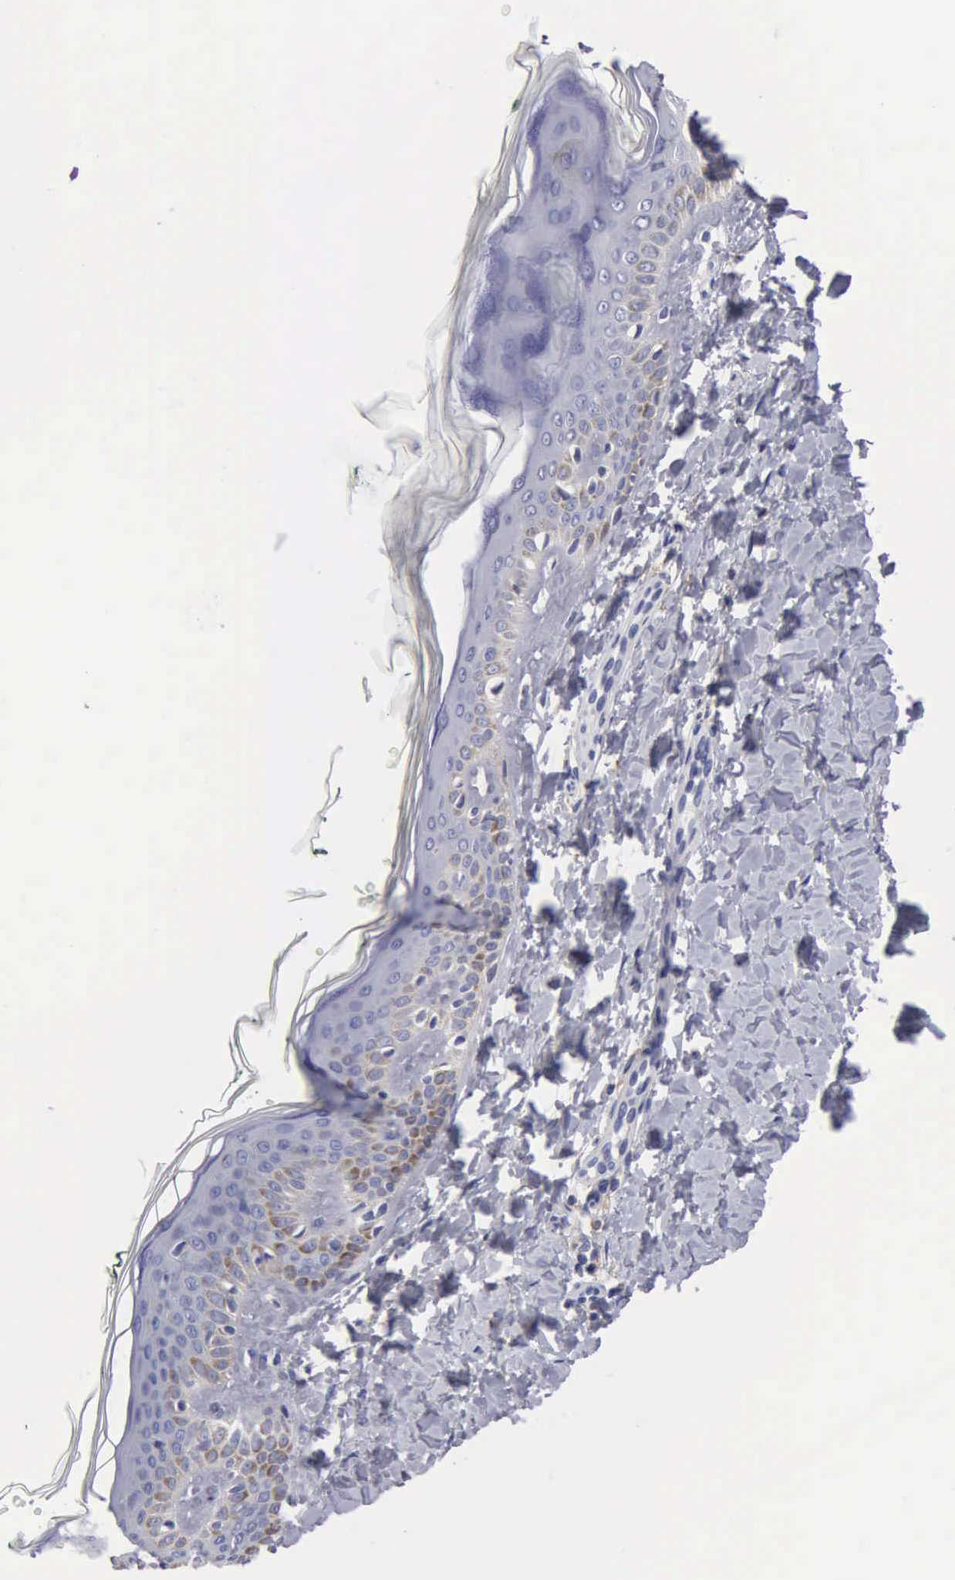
{"staining": {"intensity": "negative", "quantity": "none", "location": "none"}, "tissue": "melanoma", "cell_type": "Tumor cells", "image_type": "cancer", "snomed": [{"axis": "morphology", "description": "Malignant melanoma, NOS"}, {"axis": "topography", "description": "Skin"}], "caption": "Protein analysis of melanoma displays no significant positivity in tumor cells.", "gene": "PTGS2", "patient": {"sex": "male", "age": 45}}